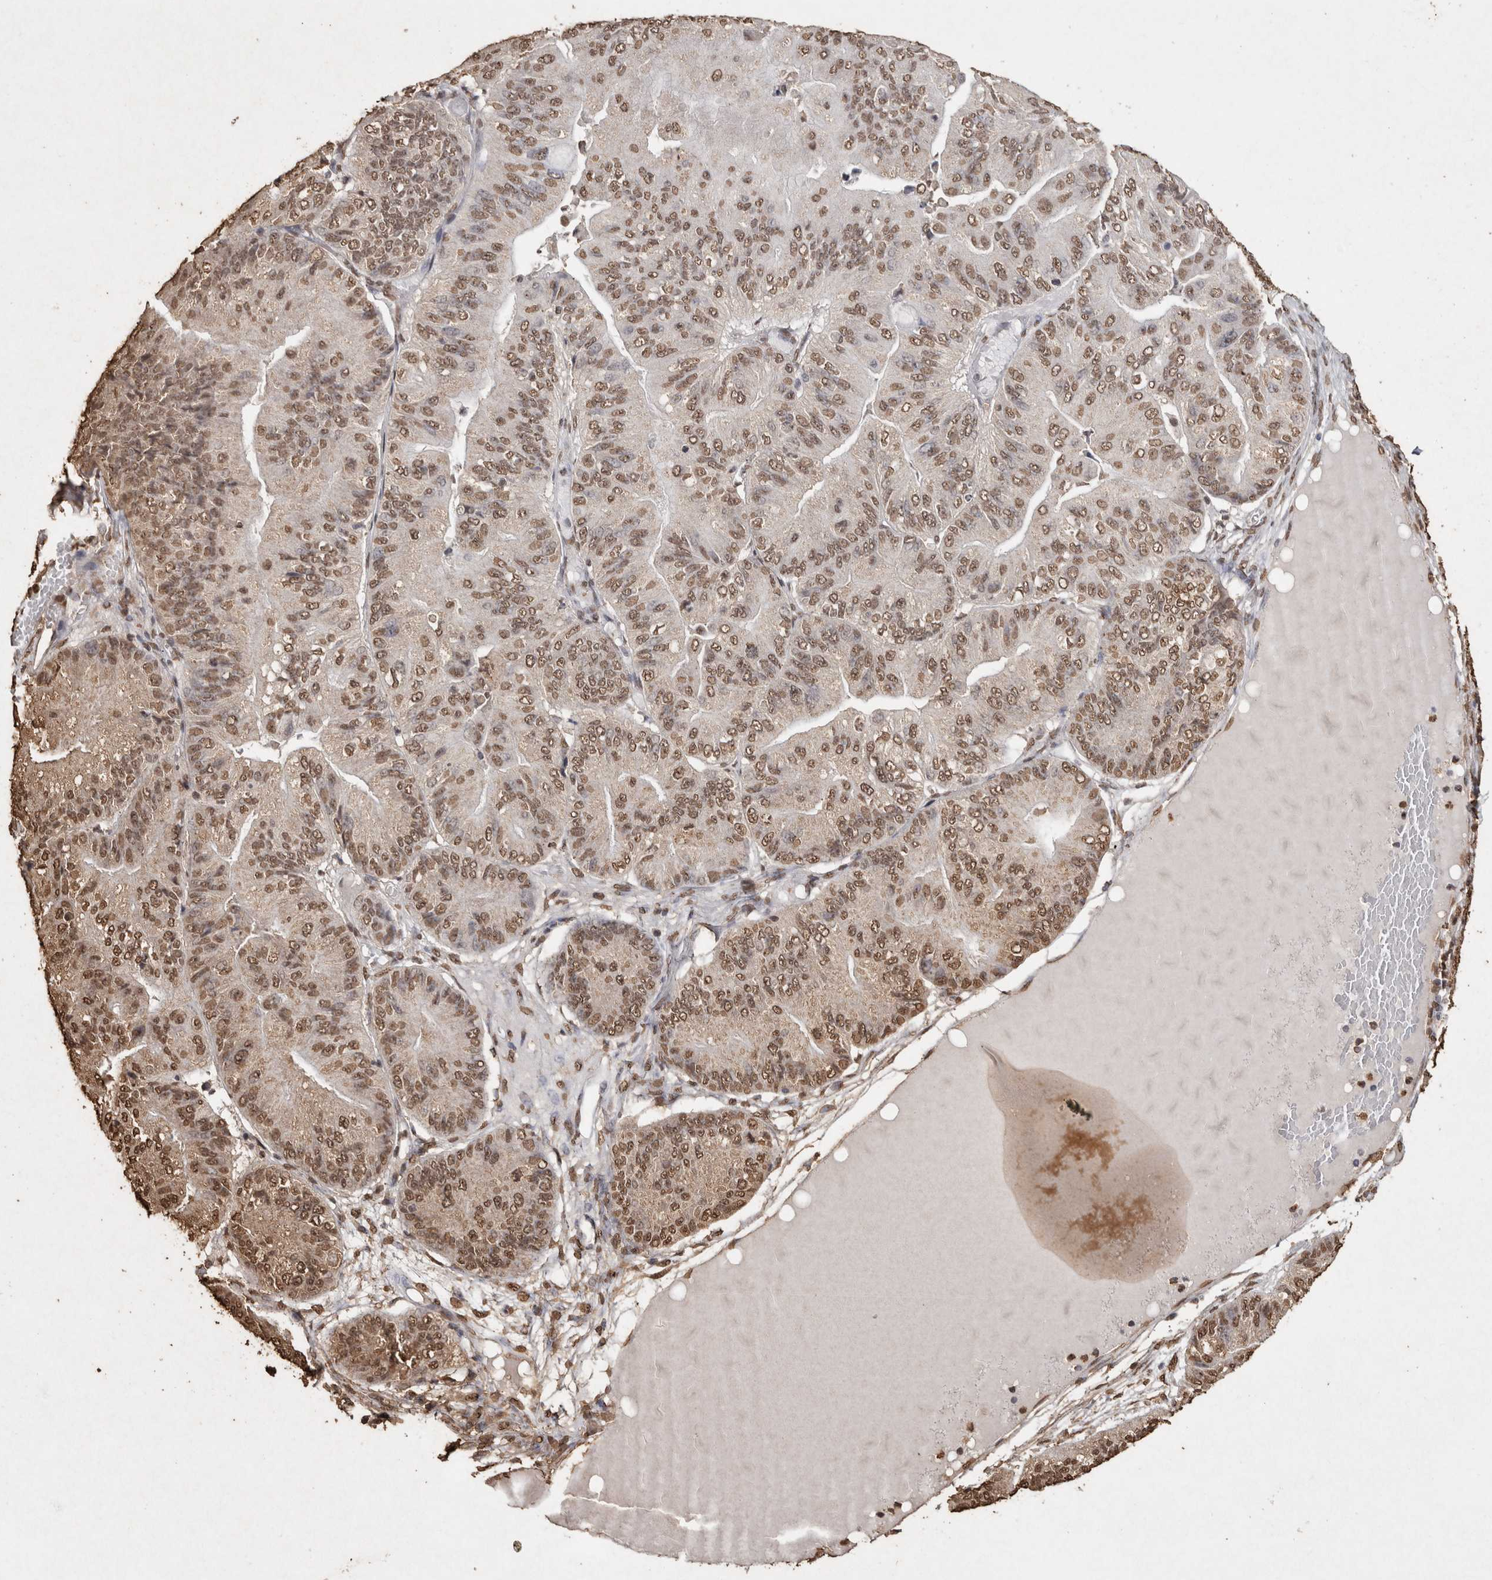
{"staining": {"intensity": "moderate", "quantity": ">75%", "location": "nuclear"}, "tissue": "ovarian cancer", "cell_type": "Tumor cells", "image_type": "cancer", "snomed": [{"axis": "morphology", "description": "Cystadenocarcinoma, mucinous, NOS"}, {"axis": "topography", "description": "Ovary"}], "caption": "Ovarian cancer stained for a protein shows moderate nuclear positivity in tumor cells. (Brightfield microscopy of DAB IHC at high magnification).", "gene": "FSTL3", "patient": {"sex": "female", "age": 61}}